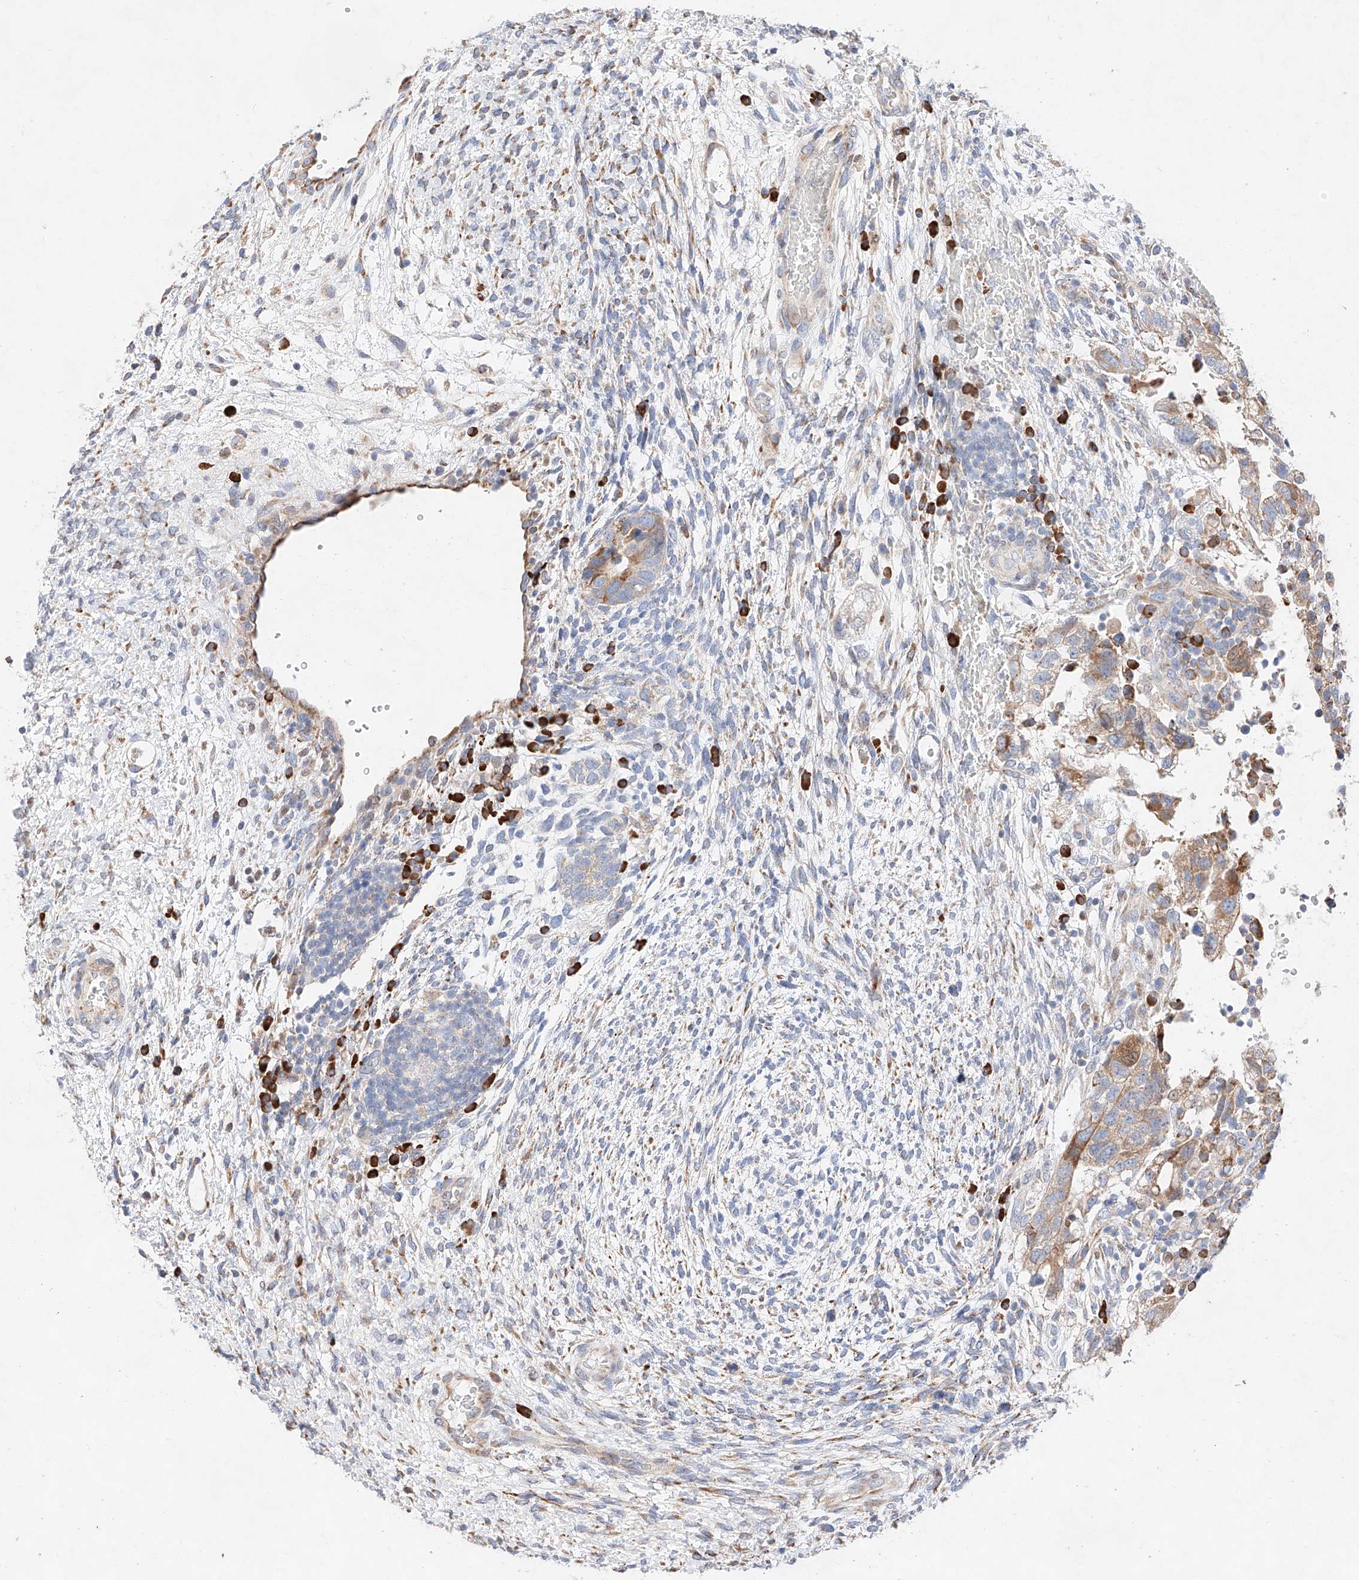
{"staining": {"intensity": "moderate", "quantity": "<25%", "location": "cytoplasmic/membranous"}, "tissue": "testis cancer", "cell_type": "Tumor cells", "image_type": "cancer", "snomed": [{"axis": "morphology", "description": "Carcinoma, Embryonal, NOS"}, {"axis": "topography", "description": "Testis"}], "caption": "Moderate cytoplasmic/membranous staining for a protein is appreciated in about <25% of tumor cells of embryonal carcinoma (testis) using IHC.", "gene": "ATP9B", "patient": {"sex": "male", "age": 37}}